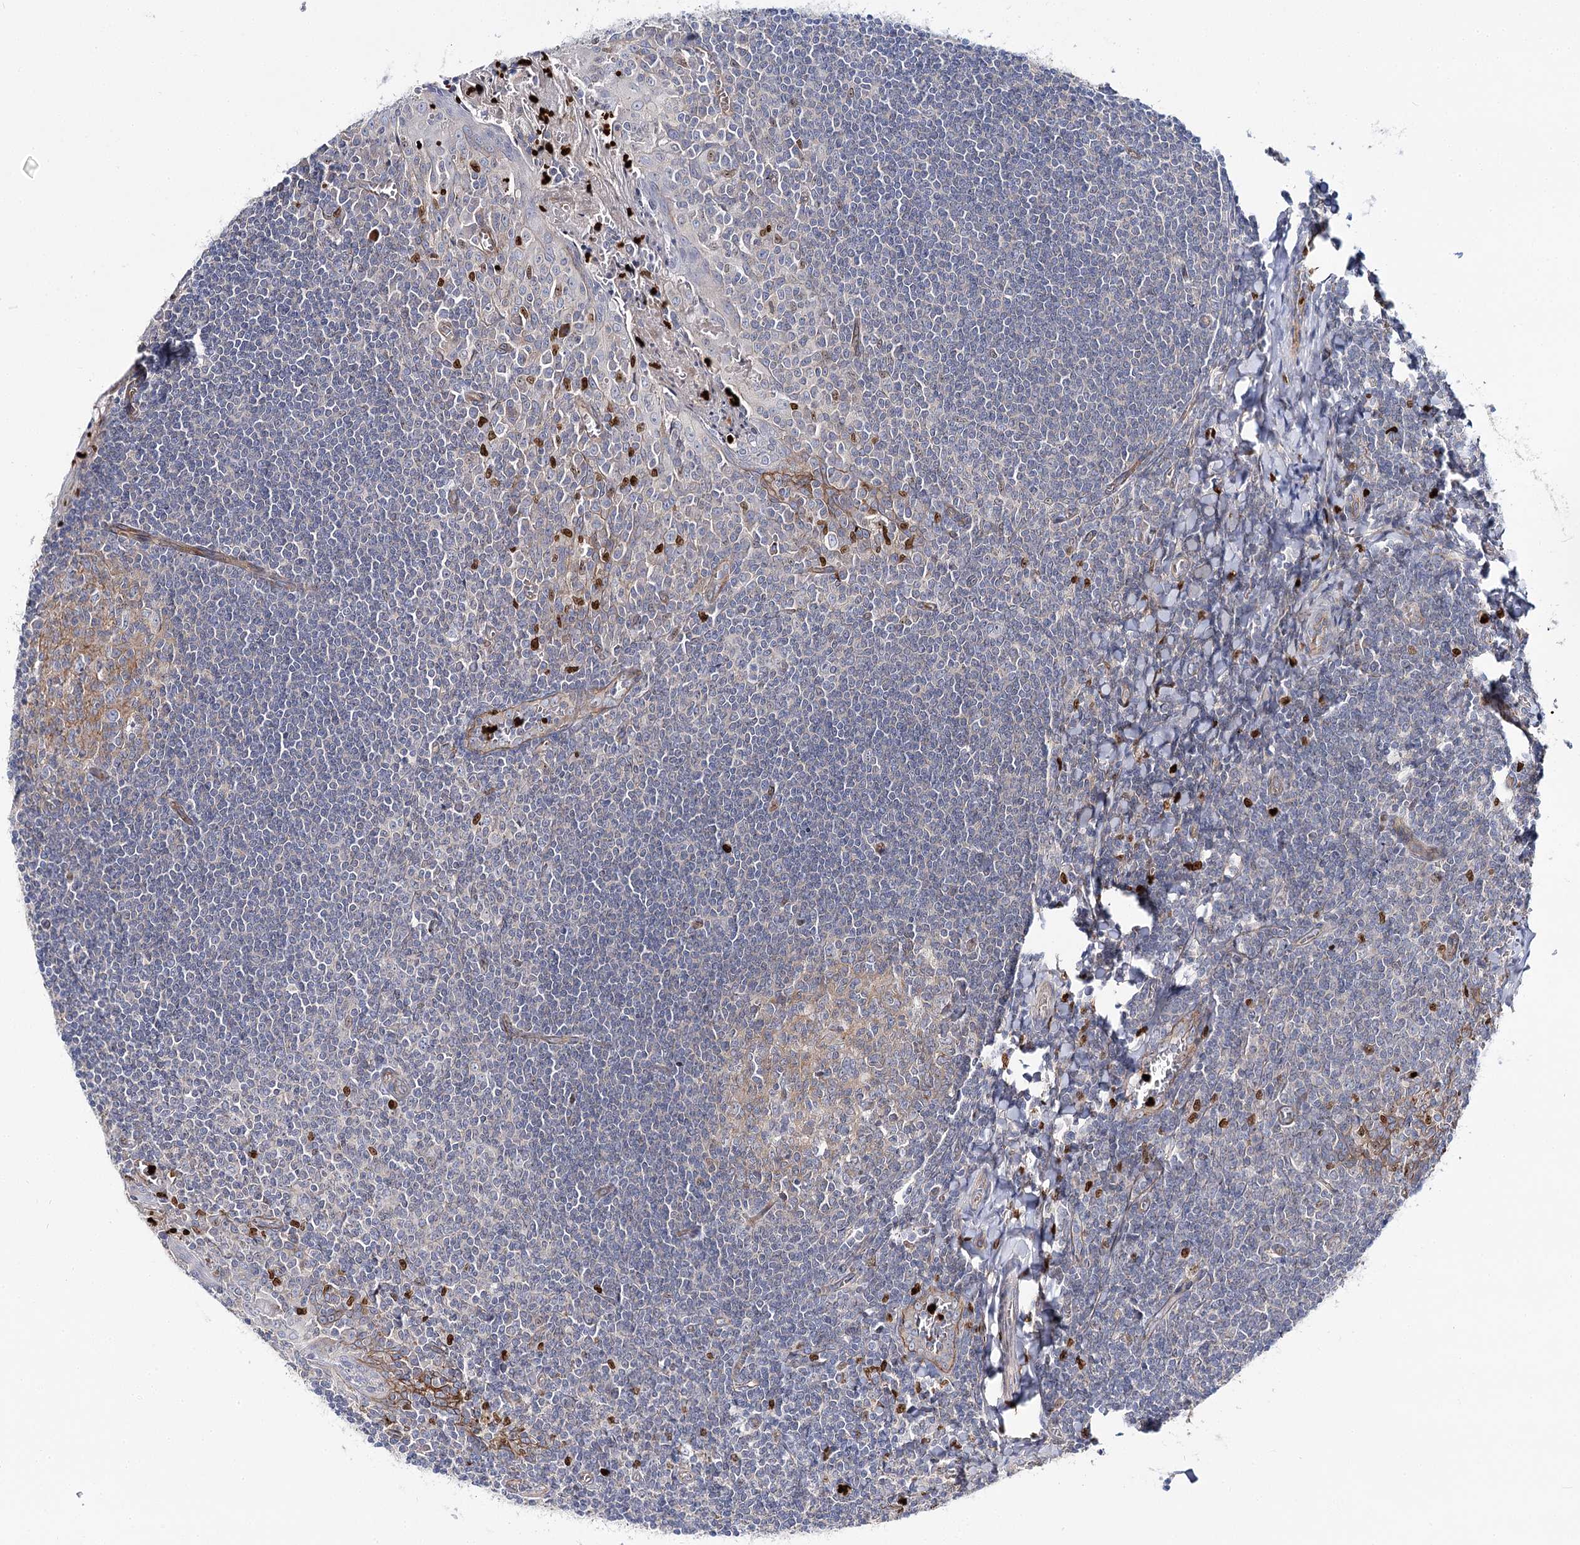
{"staining": {"intensity": "weak", "quantity": "25%-75%", "location": "cytoplasmic/membranous"}, "tissue": "tonsil", "cell_type": "Germinal center cells", "image_type": "normal", "snomed": [{"axis": "morphology", "description": "Normal tissue, NOS"}, {"axis": "topography", "description": "Tonsil"}], "caption": "Tonsil stained with a brown dye displays weak cytoplasmic/membranous positive expression in about 25%-75% of germinal center cells.", "gene": "C11orf52", "patient": {"sex": "male", "age": 27}}